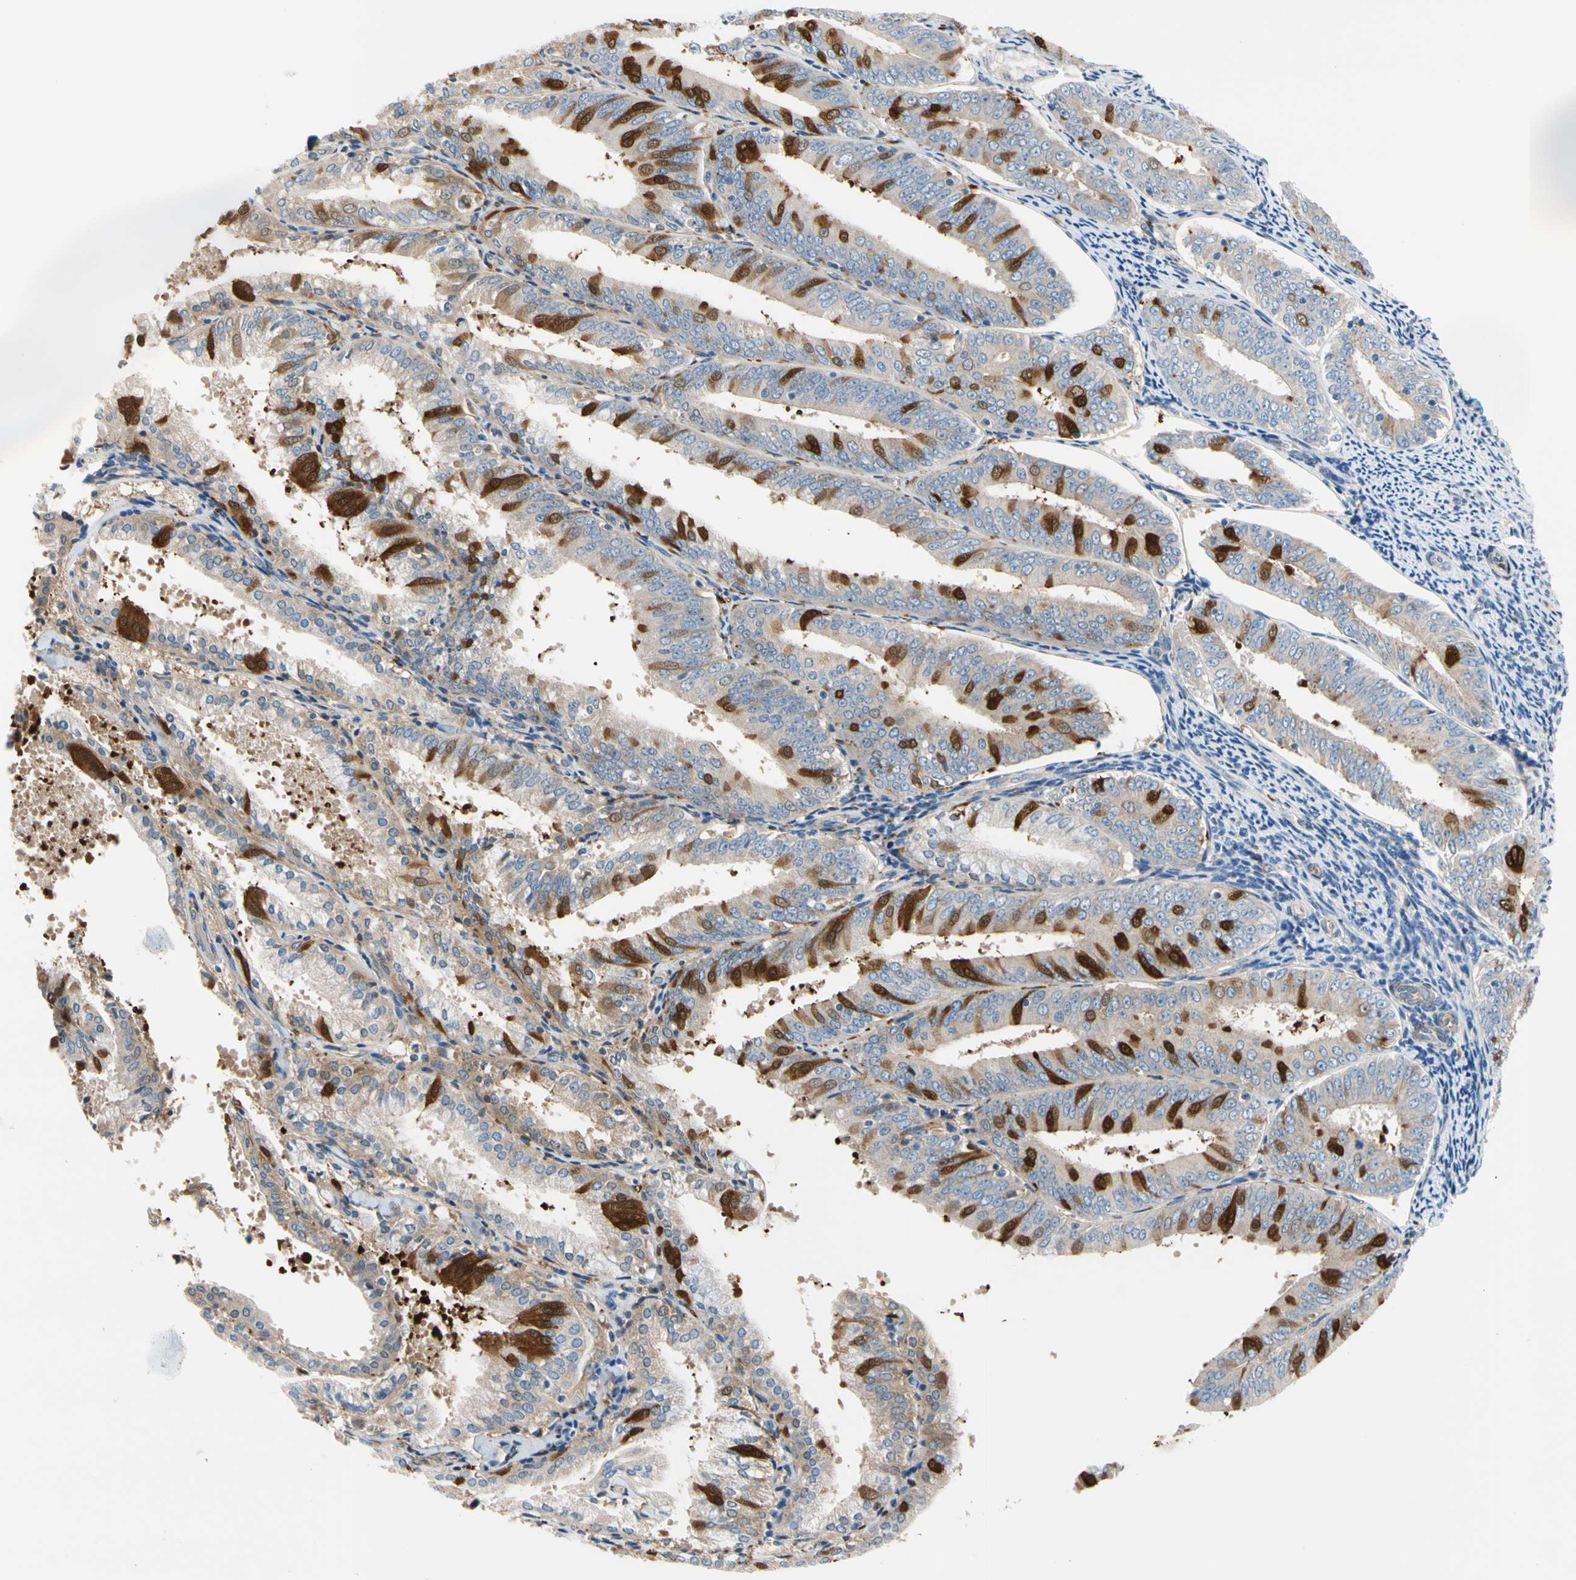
{"staining": {"intensity": "strong", "quantity": "<25%", "location": "cytoplasmic/membranous"}, "tissue": "endometrial cancer", "cell_type": "Tumor cells", "image_type": "cancer", "snomed": [{"axis": "morphology", "description": "Adenocarcinoma, NOS"}, {"axis": "topography", "description": "Endometrium"}], "caption": "Protein staining reveals strong cytoplasmic/membranous staining in approximately <25% of tumor cells in endometrial cancer.", "gene": "ENTREP3", "patient": {"sex": "female", "age": 63}}